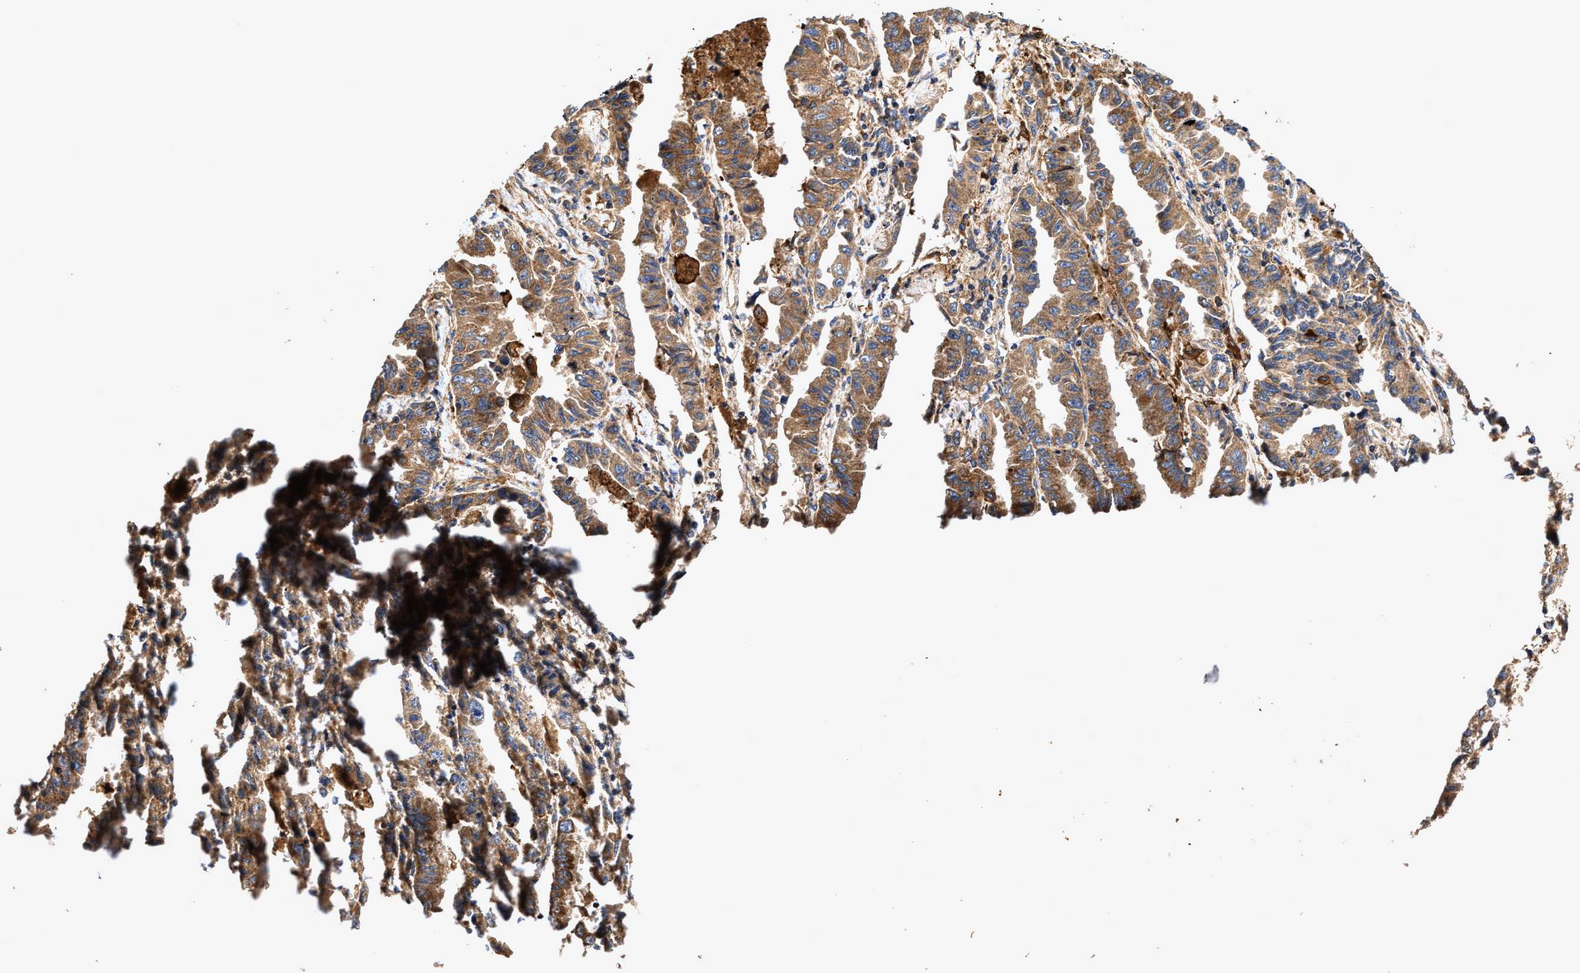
{"staining": {"intensity": "moderate", "quantity": ">75%", "location": "cytoplasmic/membranous"}, "tissue": "lung cancer", "cell_type": "Tumor cells", "image_type": "cancer", "snomed": [{"axis": "morphology", "description": "Adenocarcinoma, NOS"}, {"axis": "topography", "description": "Lung"}], "caption": "About >75% of tumor cells in lung cancer (adenocarcinoma) display moderate cytoplasmic/membranous protein expression as visualized by brown immunohistochemical staining.", "gene": "EFNA4", "patient": {"sex": "female", "age": 51}}